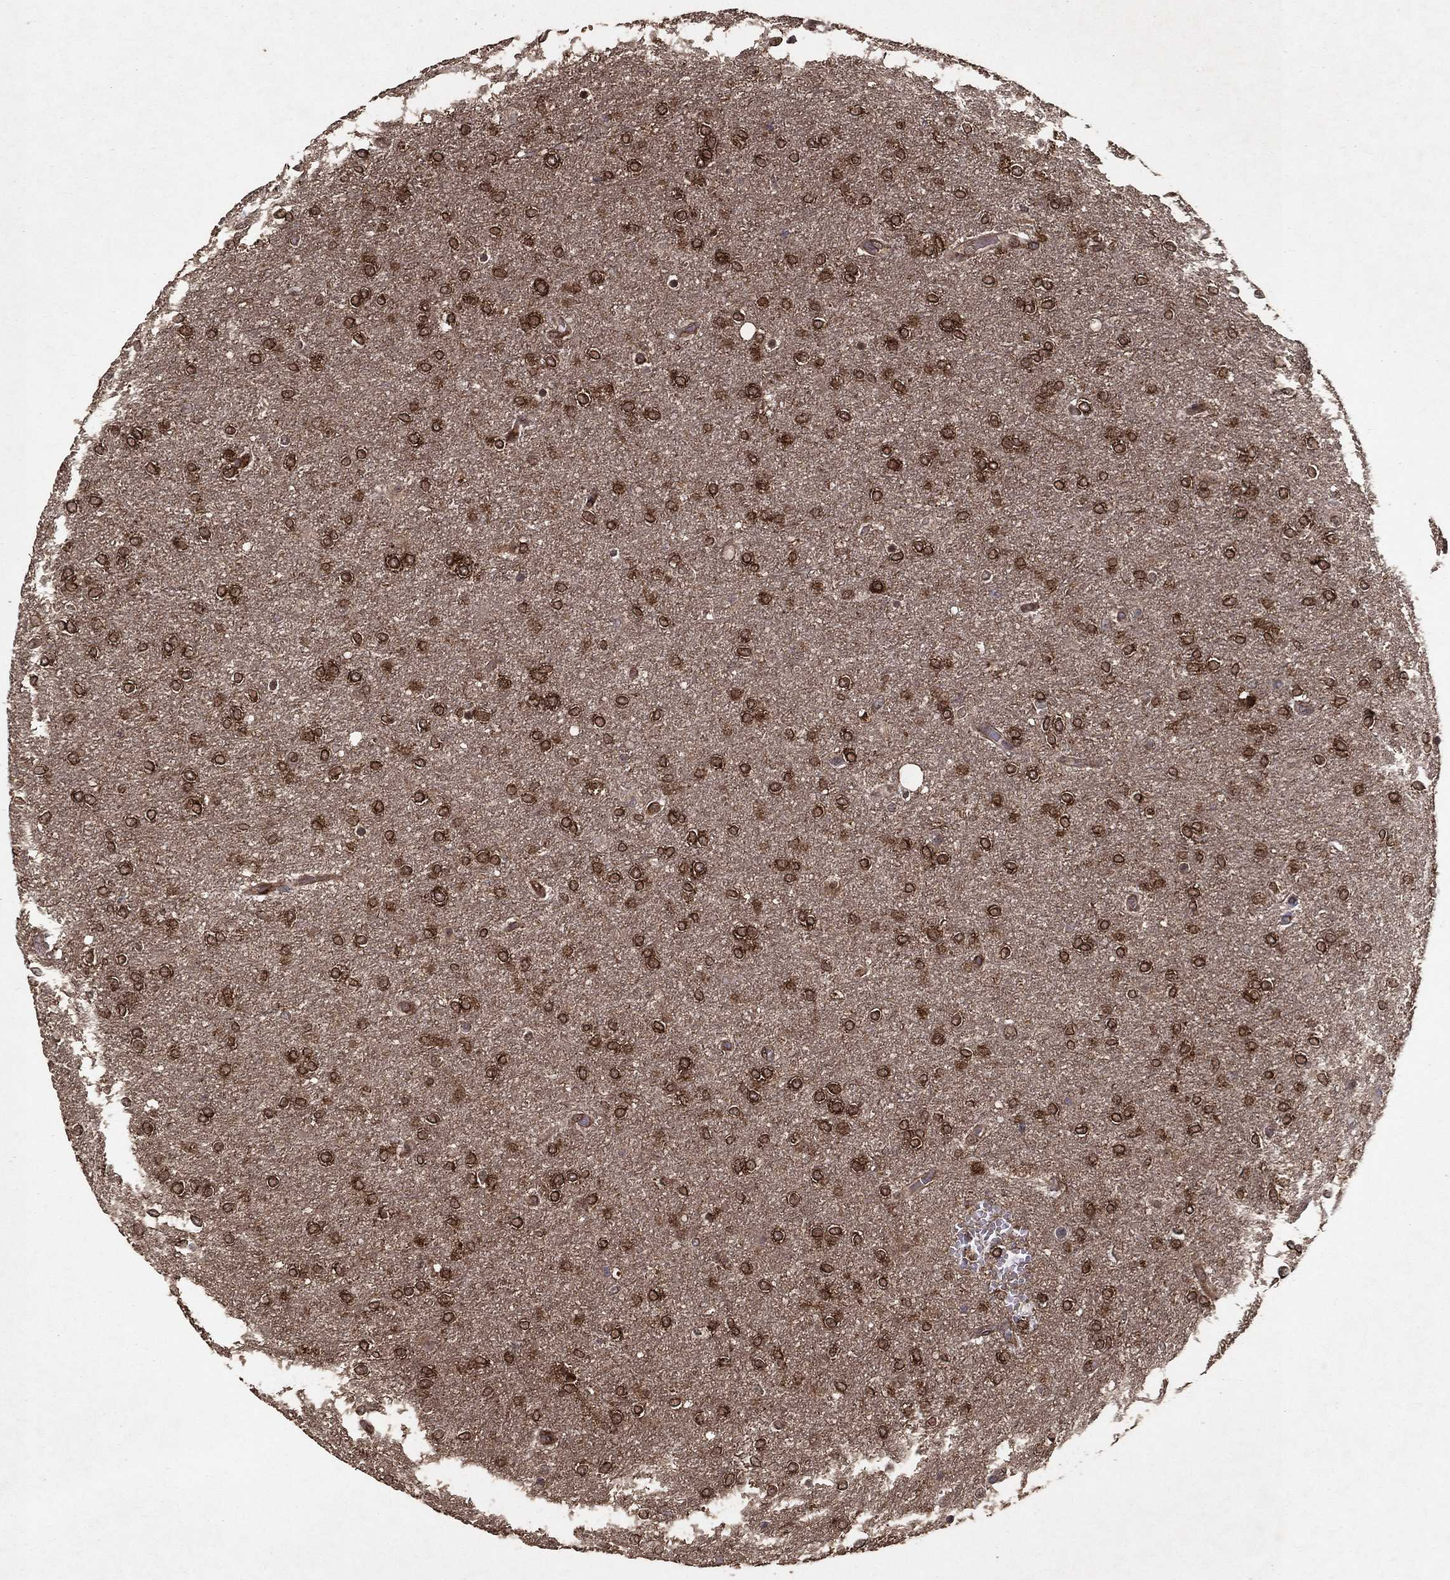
{"staining": {"intensity": "strong", "quantity": ">75%", "location": "cytoplasmic/membranous"}, "tissue": "glioma", "cell_type": "Tumor cells", "image_type": "cancer", "snomed": [{"axis": "morphology", "description": "Glioma, malignant, High grade"}, {"axis": "topography", "description": "Brain"}], "caption": "This is a photomicrograph of immunohistochemistry staining of high-grade glioma (malignant), which shows strong positivity in the cytoplasmic/membranous of tumor cells.", "gene": "CERS2", "patient": {"sex": "female", "age": 61}}